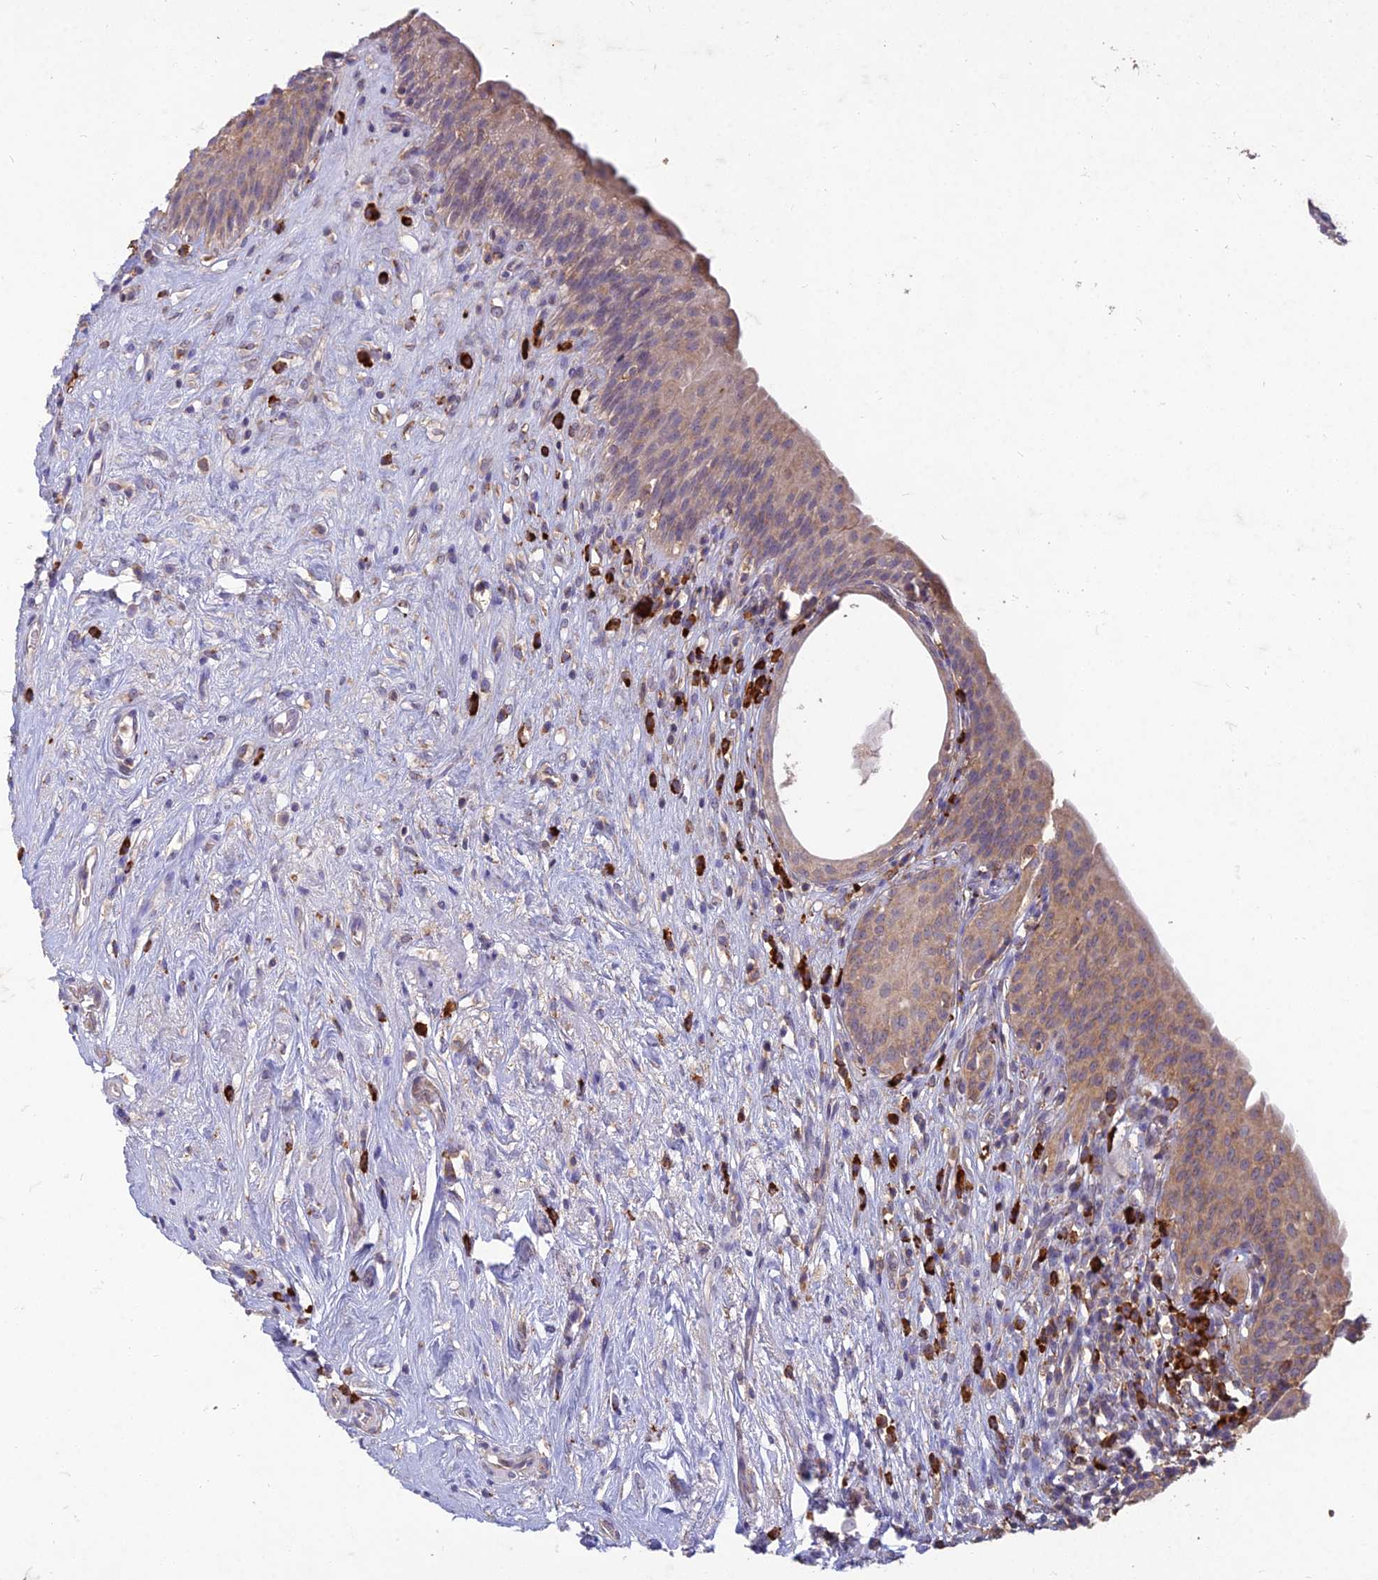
{"staining": {"intensity": "moderate", "quantity": "25%-75%", "location": "cytoplasmic/membranous"}, "tissue": "urinary bladder", "cell_type": "Urothelial cells", "image_type": "normal", "snomed": [{"axis": "morphology", "description": "Normal tissue, NOS"}, {"axis": "topography", "description": "Urinary bladder"}], "caption": "Urinary bladder stained for a protein (brown) shows moderate cytoplasmic/membranous positive expression in about 25%-75% of urothelial cells.", "gene": "NXNL2", "patient": {"sex": "male", "age": 83}}